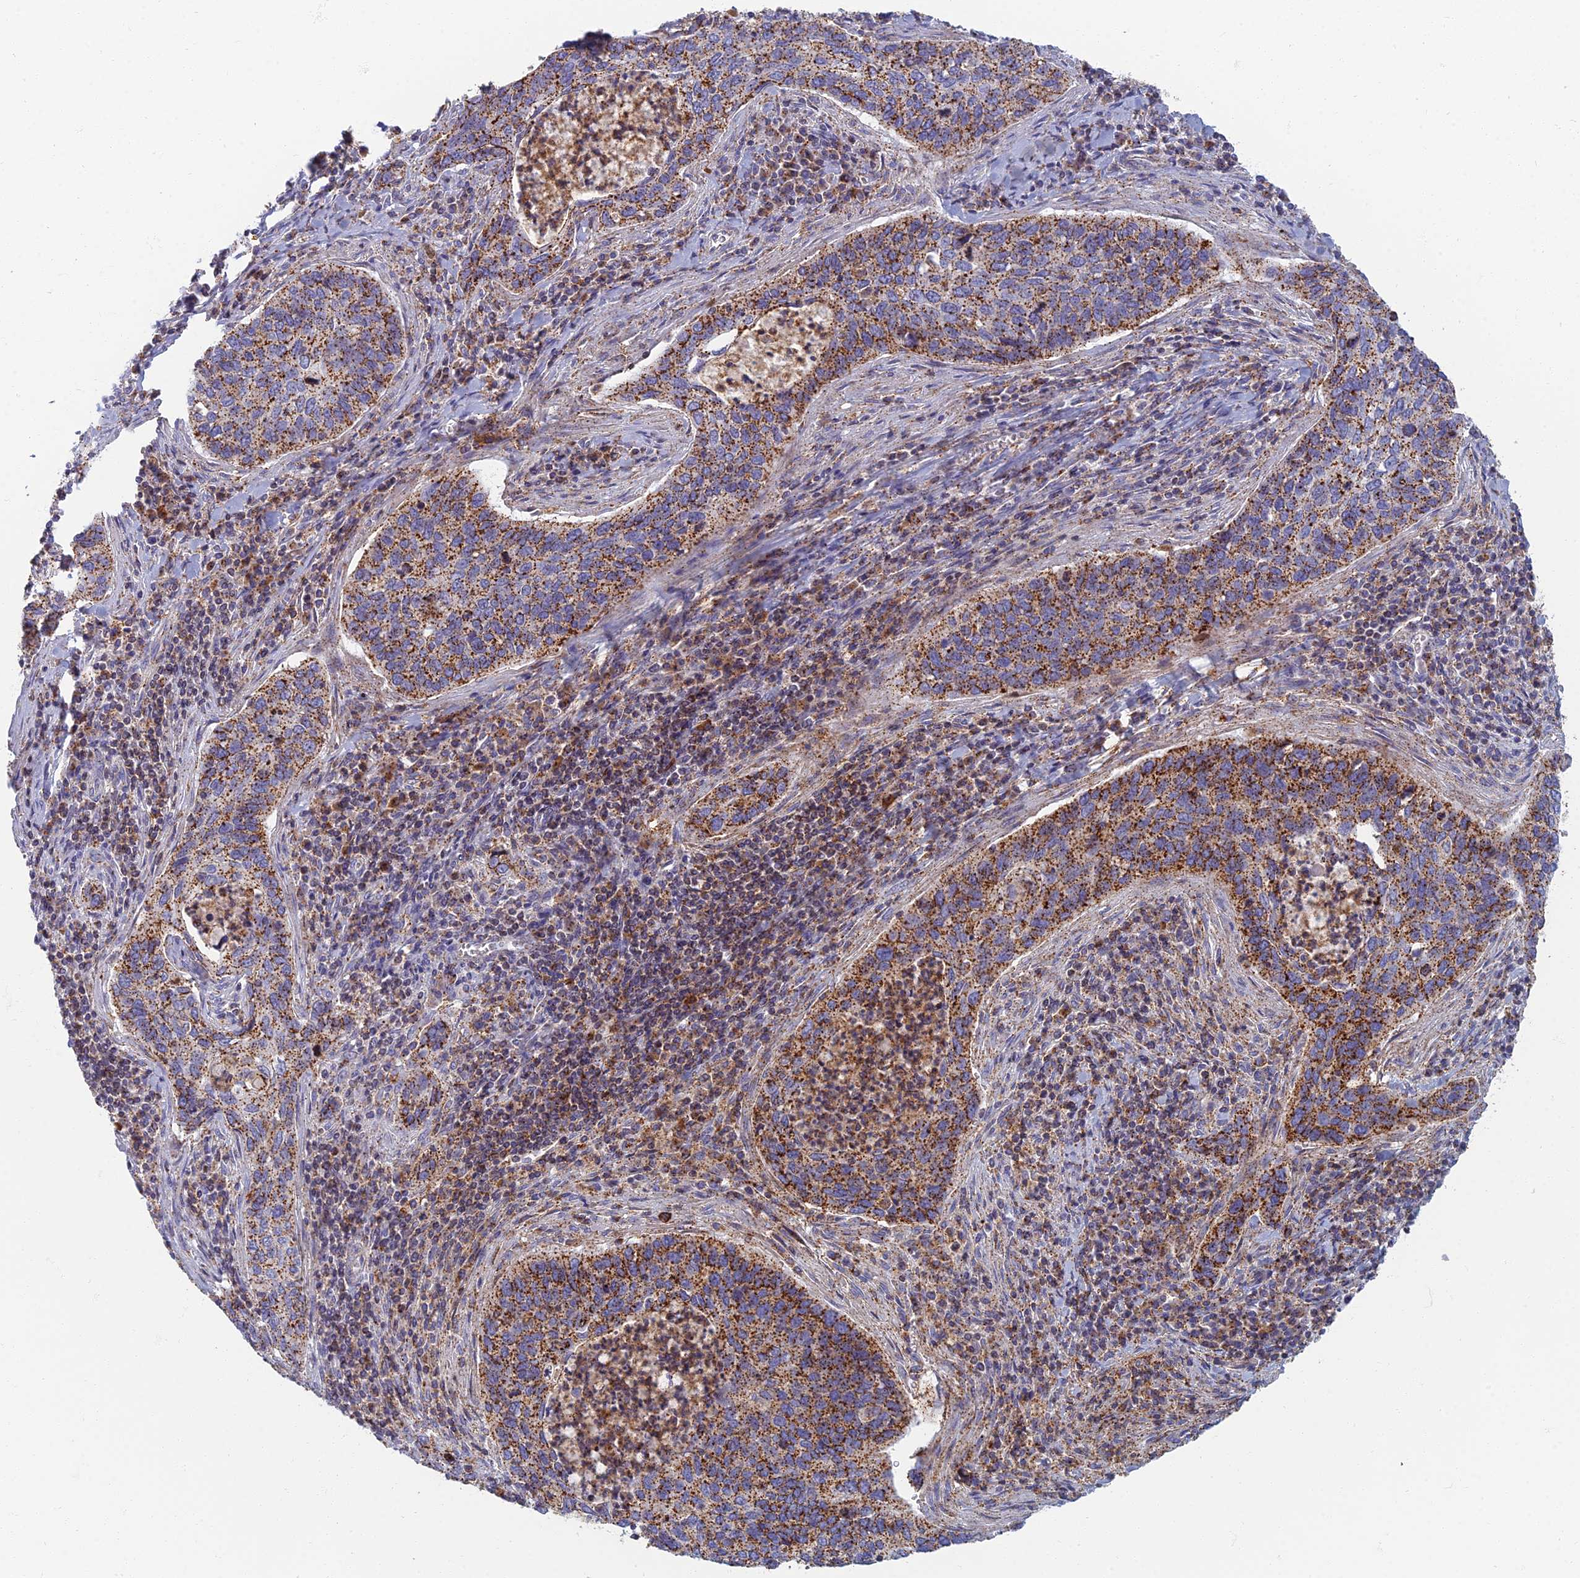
{"staining": {"intensity": "strong", "quantity": ">75%", "location": "cytoplasmic/membranous"}, "tissue": "cervical cancer", "cell_type": "Tumor cells", "image_type": "cancer", "snomed": [{"axis": "morphology", "description": "Squamous cell carcinoma, NOS"}, {"axis": "topography", "description": "Cervix"}], "caption": "About >75% of tumor cells in cervical cancer (squamous cell carcinoma) reveal strong cytoplasmic/membranous protein expression as visualized by brown immunohistochemical staining.", "gene": "CHMP4B", "patient": {"sex": "female", "age": 53}}